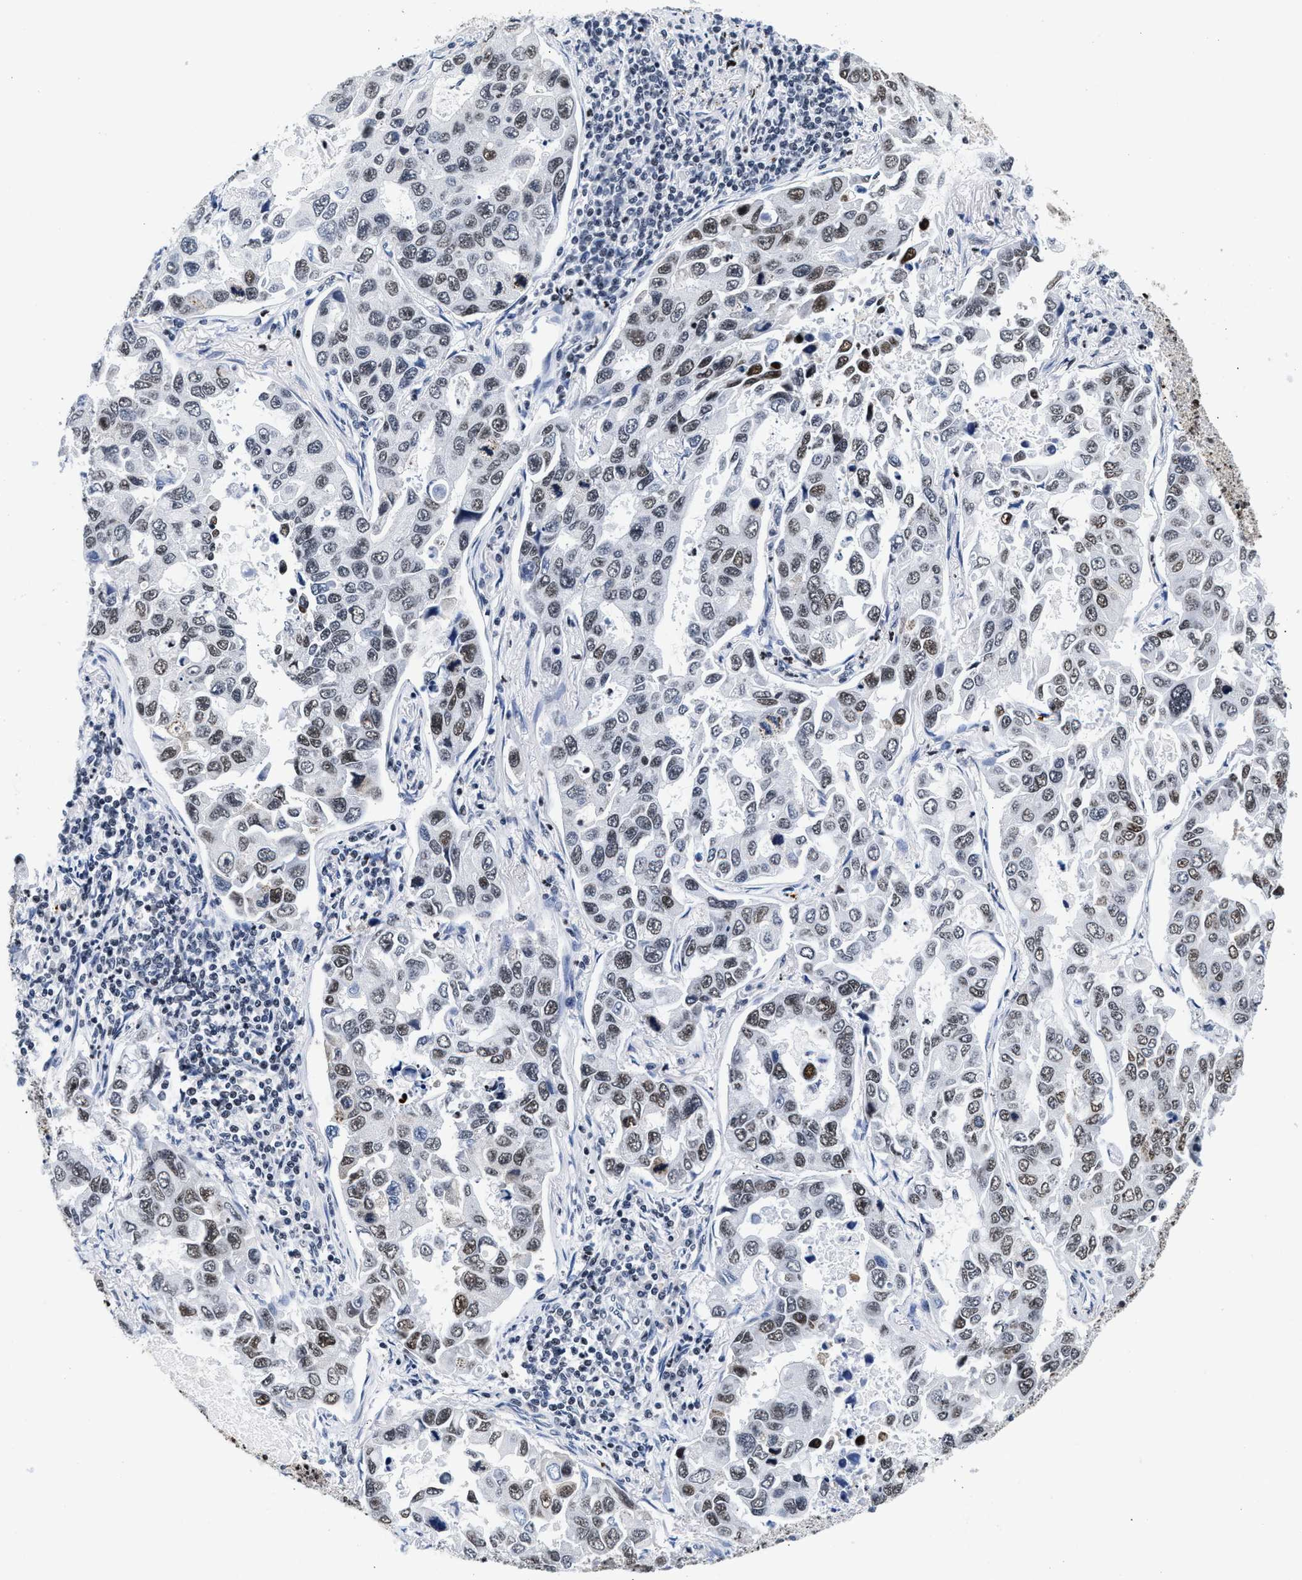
{"staining": {"intensity": "strong", "quantity": "<25%", "location": "nuclear"}, "tissue": "lung cancer", "cell_type": "Tumor cells", "image_type": "cancer", "snomed": [{"axis": "morphology", "description": "Adenocarcinoma, NOS"}, {"axis": "topography", "description": "Lung"}], "caption": "This image demonstrates immunohistochemistry (IHC) staining of human lung adenocarcinoma, with medium strong nuclear expression in approximately <25% of tumor cells.", "gene": "RAD21", "patient": {"sex": "male", "age": 64}}